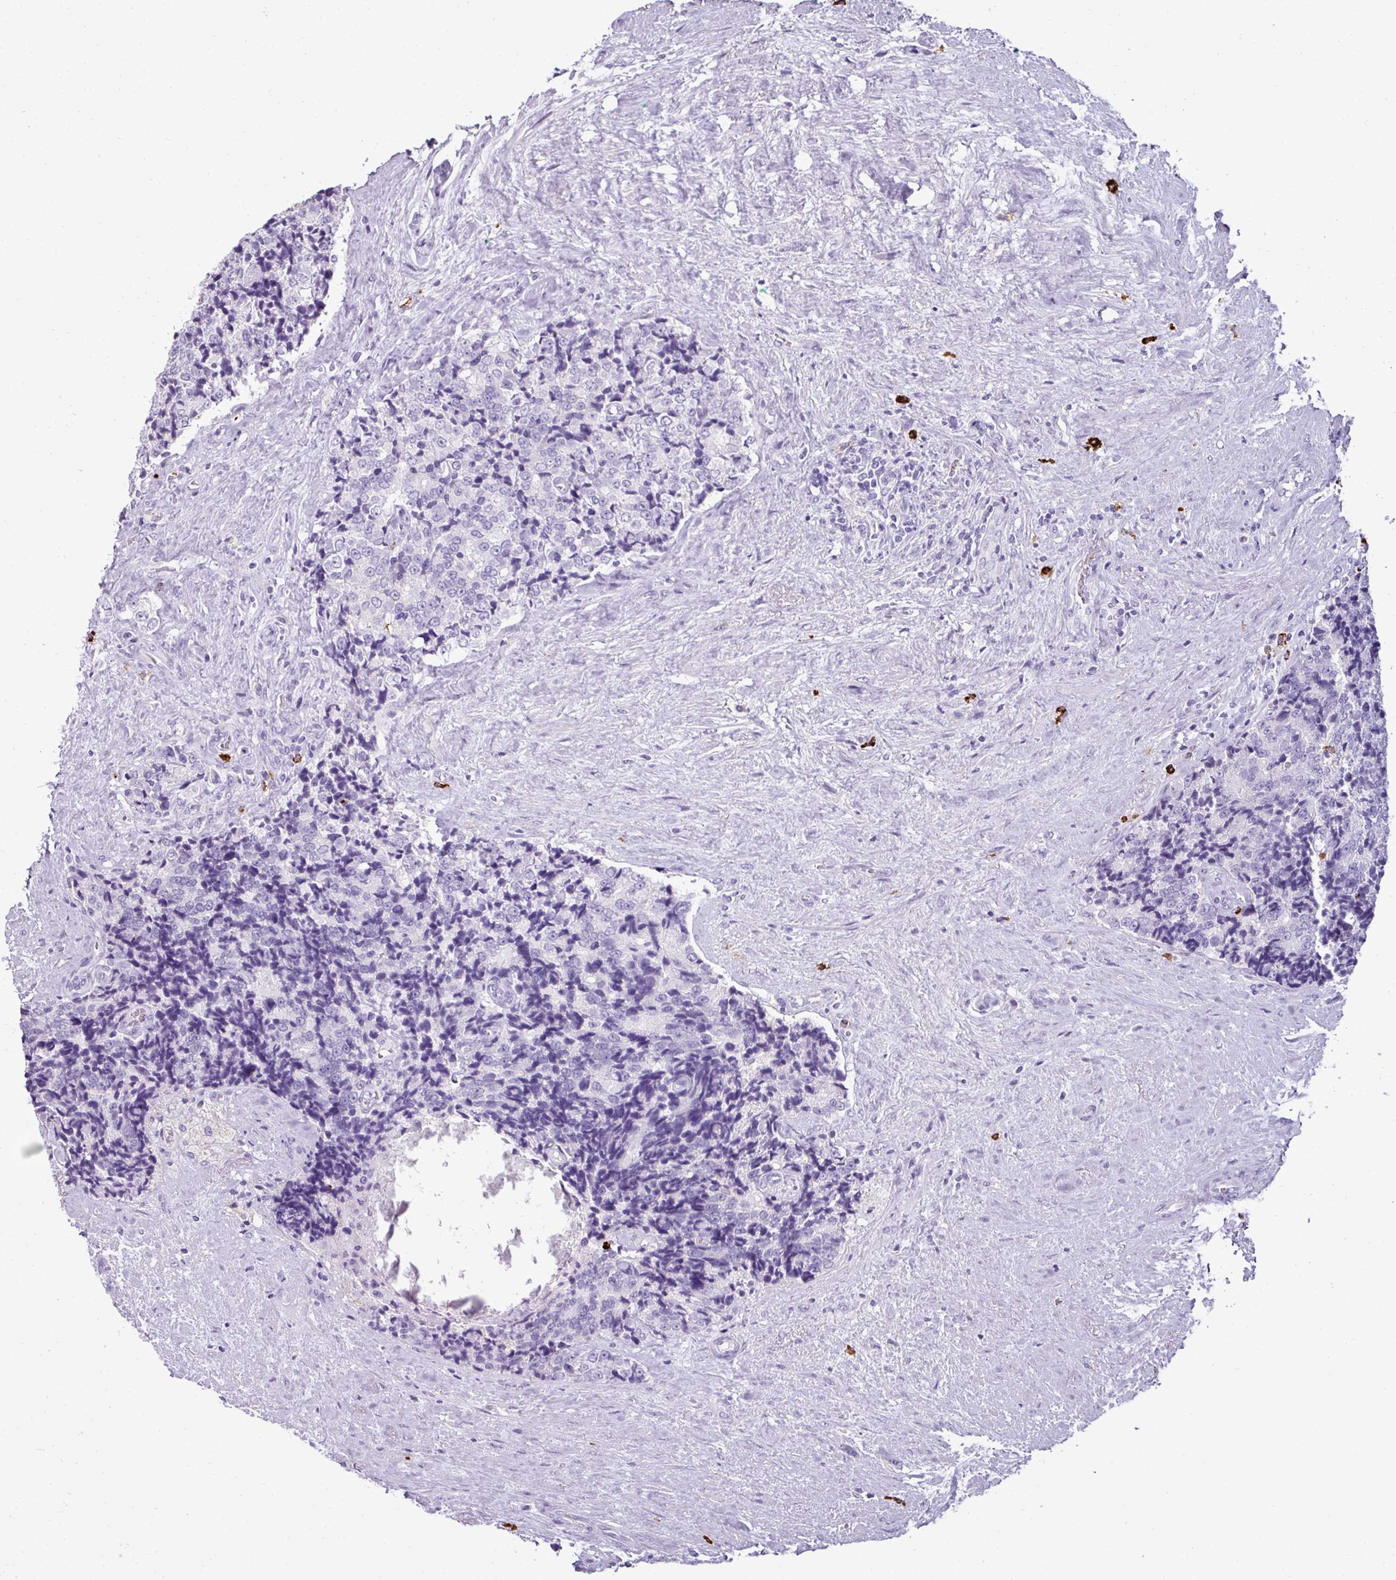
{"staining": {"intensity": "negative", "quantity": "none", "location": "none"}, "tissue": "prostate cancer", "cell_type": "Tumor cells", "image_type": "cancer", "snomed": [{"axis": "morphology", "description": "Adenocarcinoma, High grade"}, {"axis": "topography", "description": "Prostate"}], "caption": "Tumor cells are negative for protein expression in human high-grade adenocarcinoma (prostate).", "gene": "CTSG", "patient": {"sex": "male", "age": 70}}